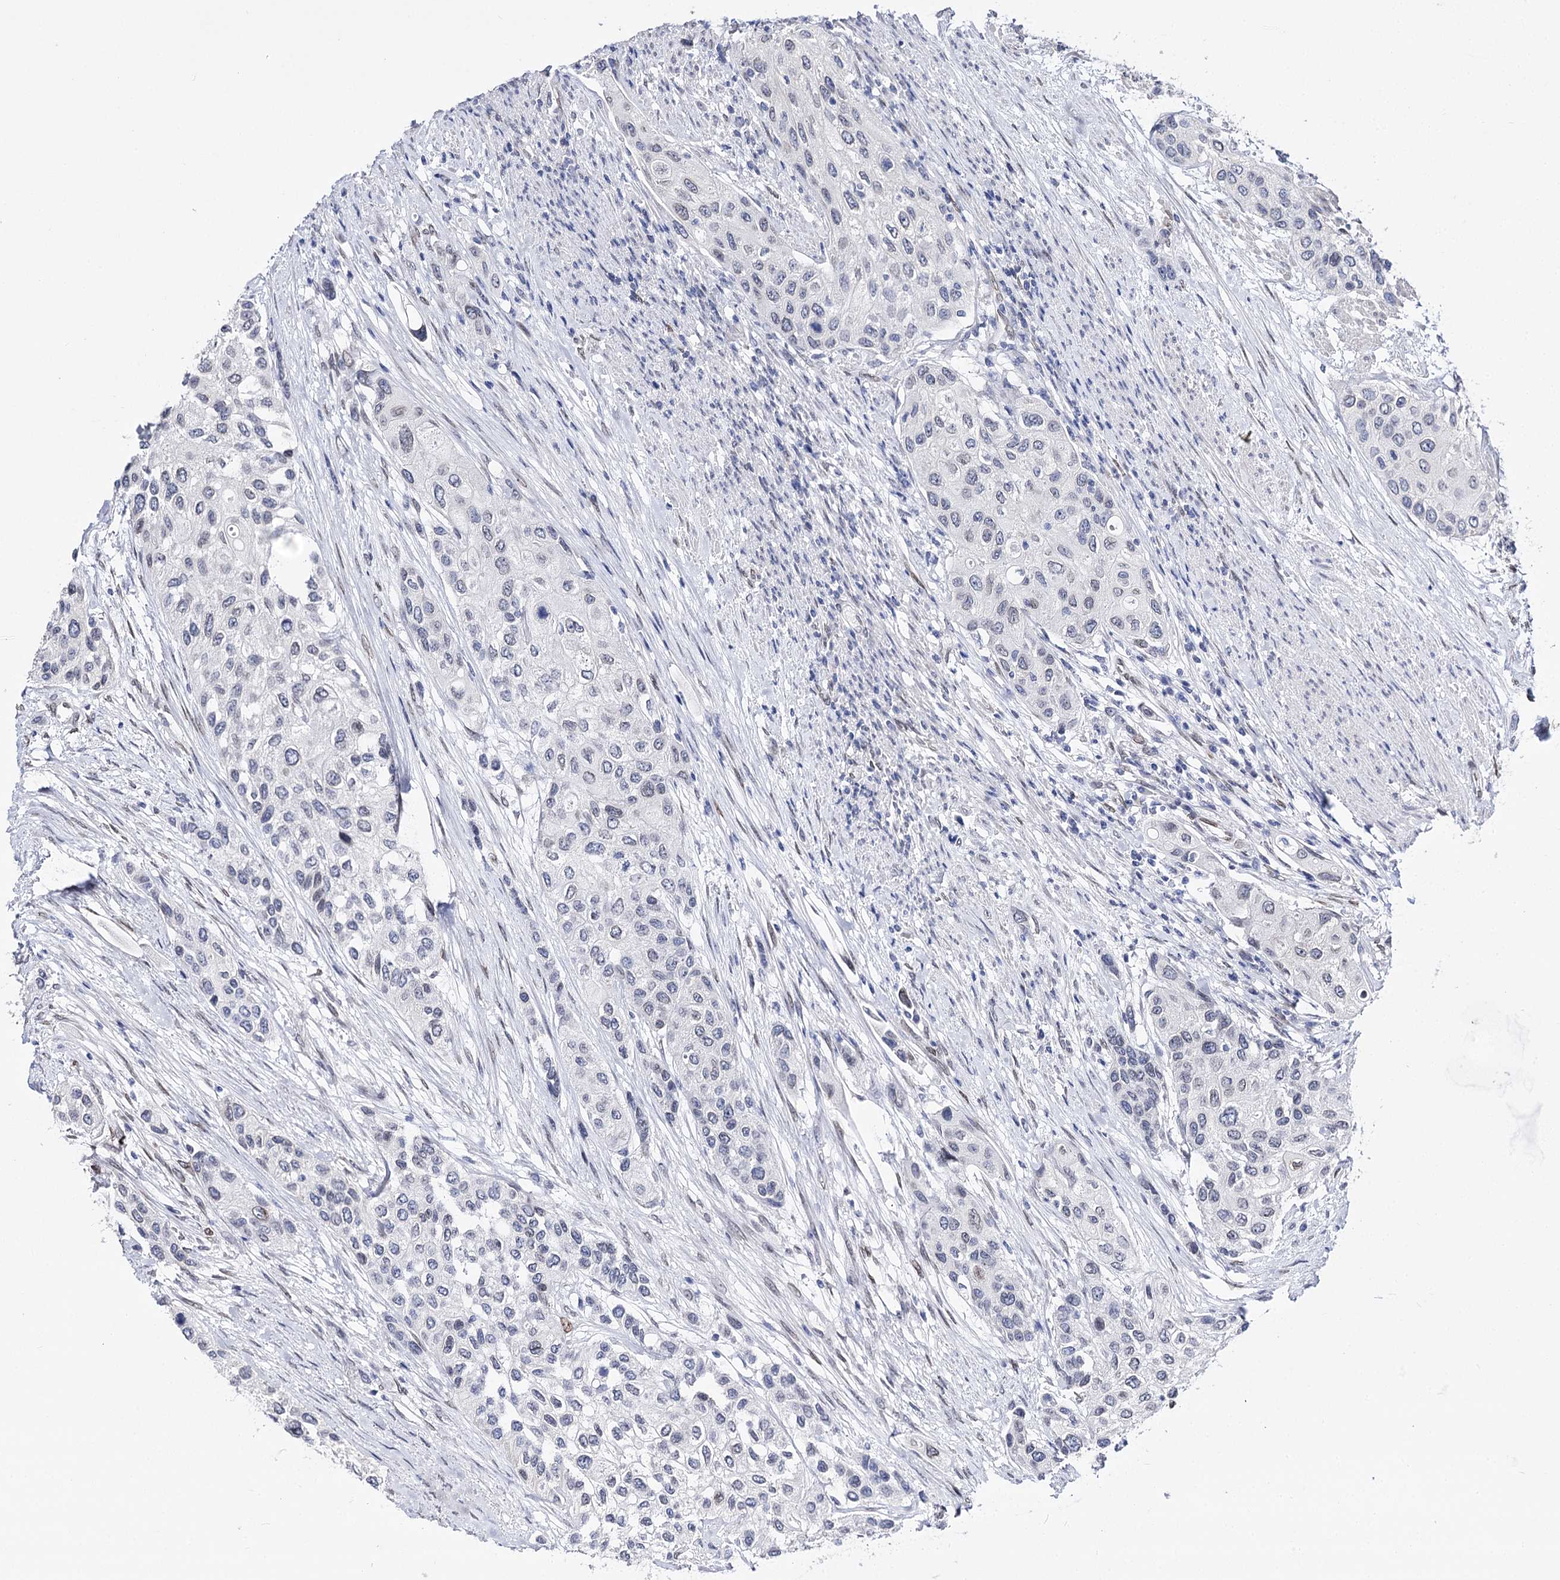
{"staining": {"intensity": "negative", "quantity": "none", "location": "none"}, "tissue": "urothelial cancer", "cell_type": "Tumor cells", "image_type": "cancer", "snomed": [{"axis": "morphology", "description": "Normal tissue, NOS"}, {"axis": "morphology", "description": "Urothelial carcinoma, High grade"}, {"axis": "topography", "description": "Vascular tissue"}, {"axis": "topography", "description": "Urinary bladder"}], "caption": "Urothelial carcinoma (high-grade) was stained to show a protein in brown. There is no significant staining in tumor cells. (DAB IHC with hematoxylin counter stain).", "gene": "TMEM201", "patient": {"sex": "female", "age": 56}}